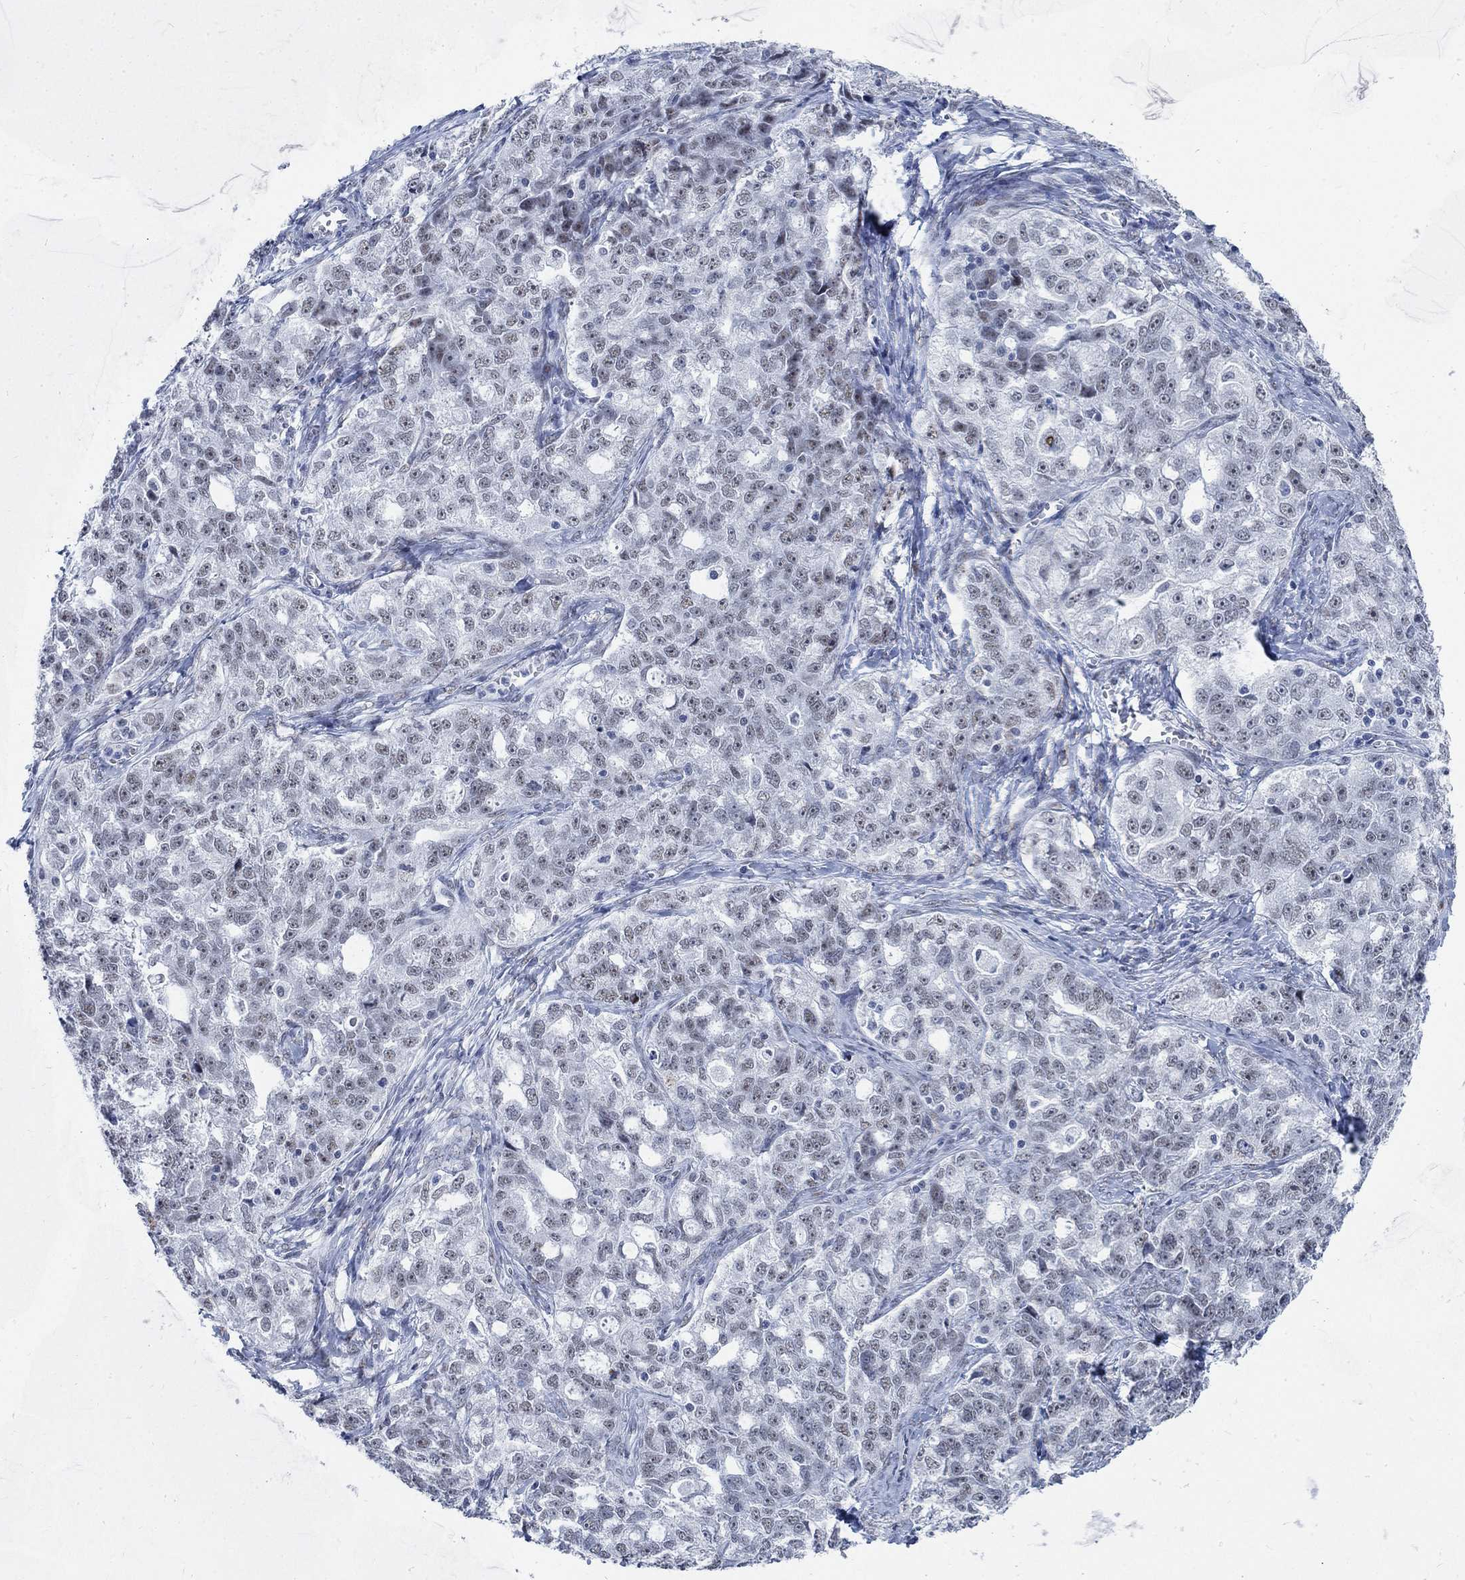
{"staining": {"intensity": "weak", "quantity": "<25%", "location": "nuclear"}, "tissue": "ovarian cancer", "cell_type": "Tumor cells", "image_type": "cancer", "snomed": [{"axis": "morphology", "description": "Cystadenocarcinoma, serous, NOS"}, {"axis": "topography", "description": "Ovary"}], "caption": "The histopathology image reveals no staining of tumor cells in serous cystadenocarcinoma (ovarian).", "gene": "DLK1", "patient": {"sex": "female", "age": 51}}